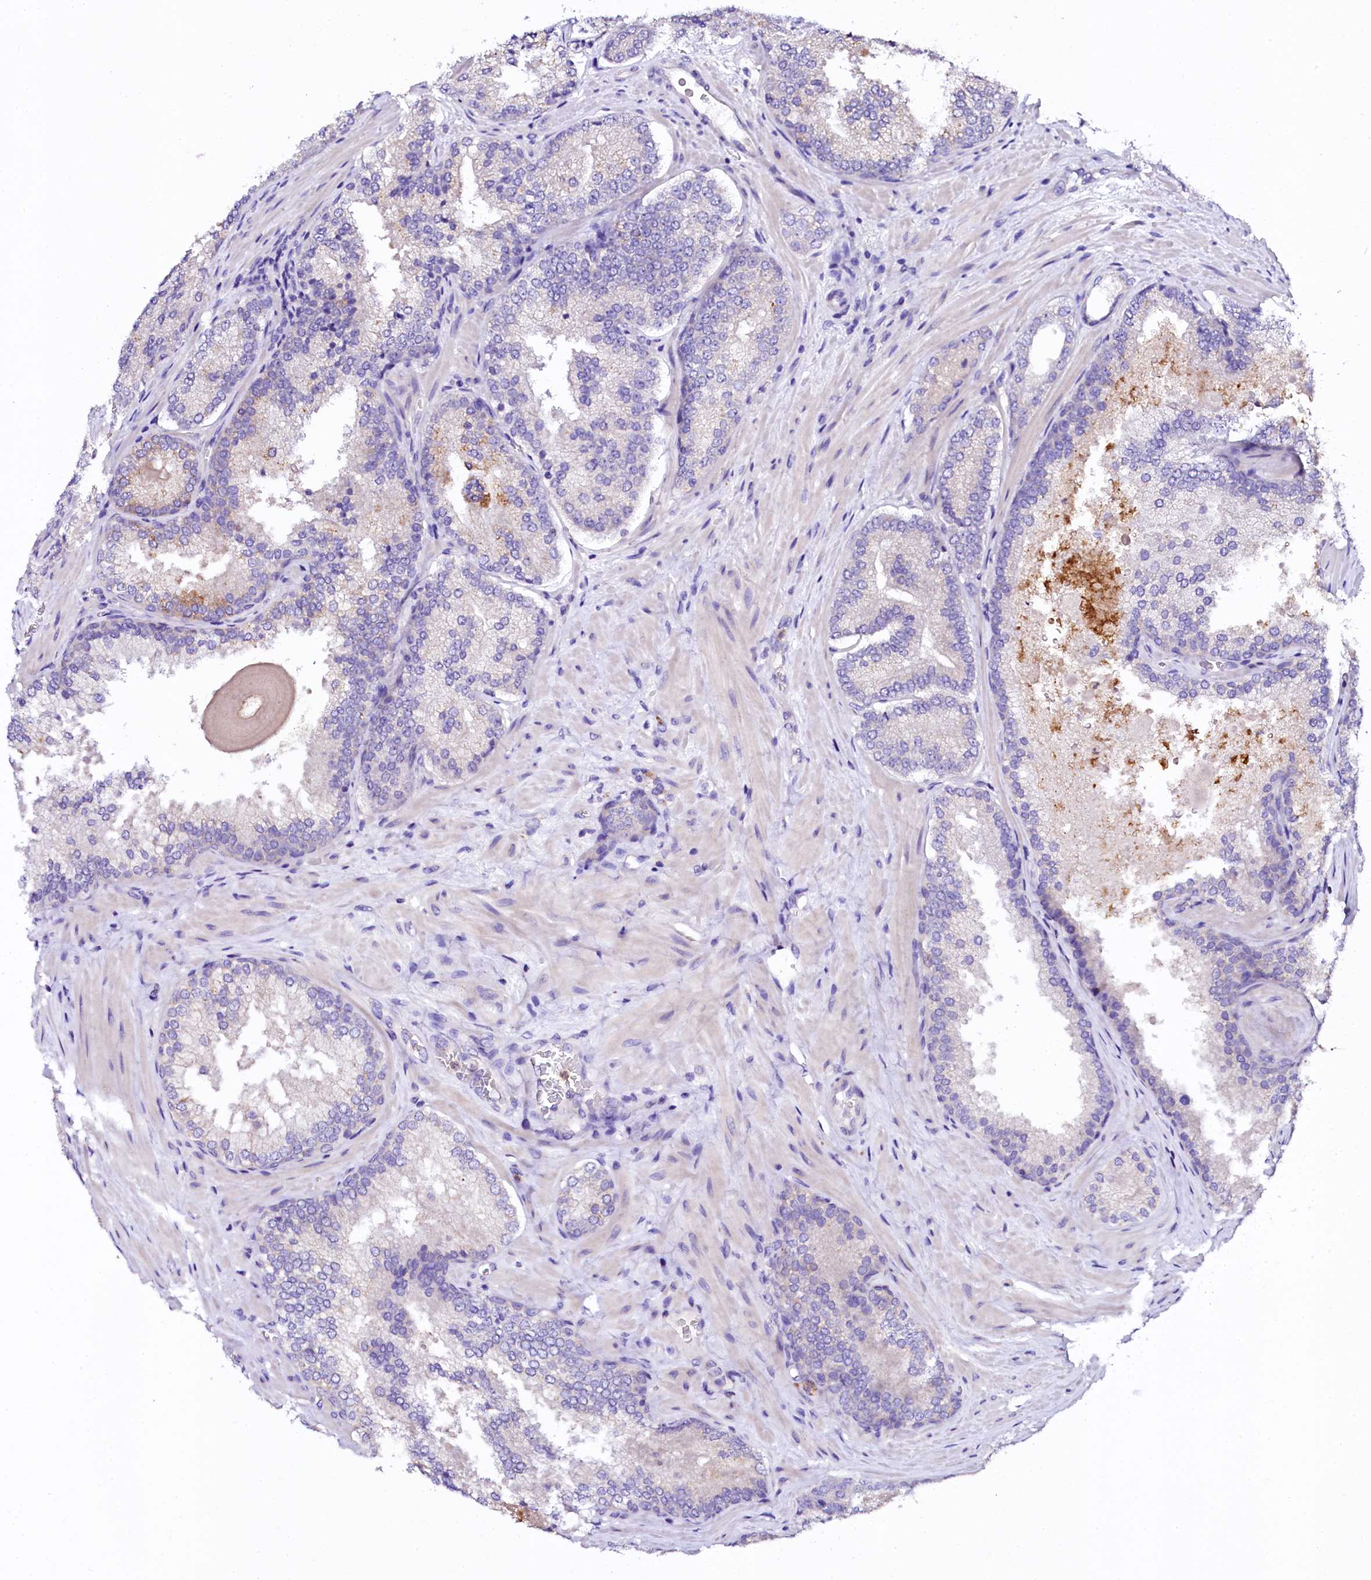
{"staining": {"intensity": "negative", "quantity": "none", "location": "none"}, "tissue": "prostate cancer", "cell_type": "Tumor cells", "image_type": "cancer", "snomed": [{"axis": "morphology", "description": "Adenocarcinoma, Low grade"}, {"axis": "topography", "description": "Prostate"}], "caption": "The image demonstrates no significant positivity in tumor cells of prostate cancer (adenocarcinoma (low-grade)).", "gene": "NAA16", "patient": {"sex": "male", "age": 74}}